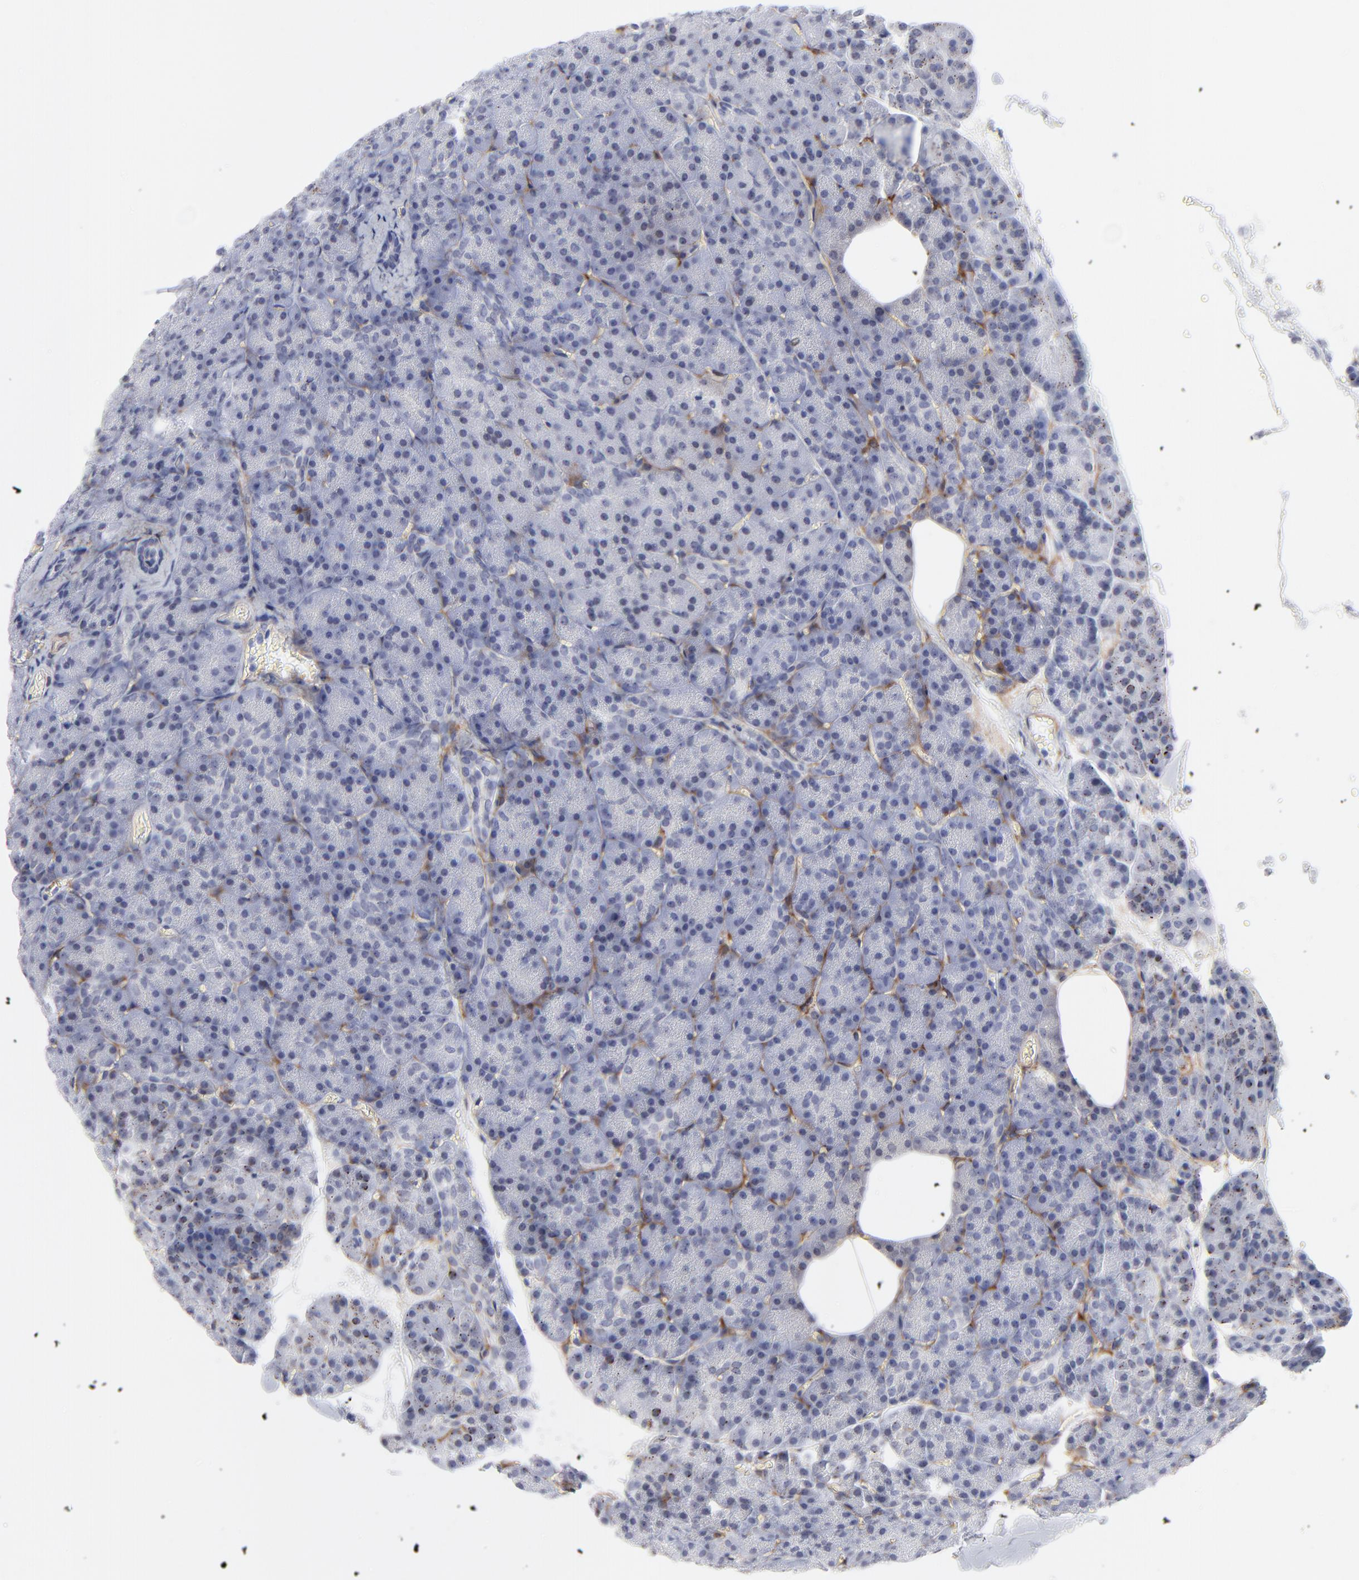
{"staining": {"intensity": "negative", "quantity": "none", "location": "none"}, "tissue": "pancreas", "cell_type": "Exocrine glandular cells", "image_type": "normal", "snomed": [{"axis": "morphology", "description": "Normal tissue, NOS"}, {"axis": "topography", "description": "Pancreas"}], "caption": "This is a photomicrograph of immunohistochemistry staining of benign pancreas, which shows no positivity in exocrine glandular cells. (Brightfield microscopy of DAB (3,3'-diaminobenzidine) immunohistochemistry (IHC) at high magnification).", "gene": "PDGFRB", "patient": {"sex": "female", "age": 35}}